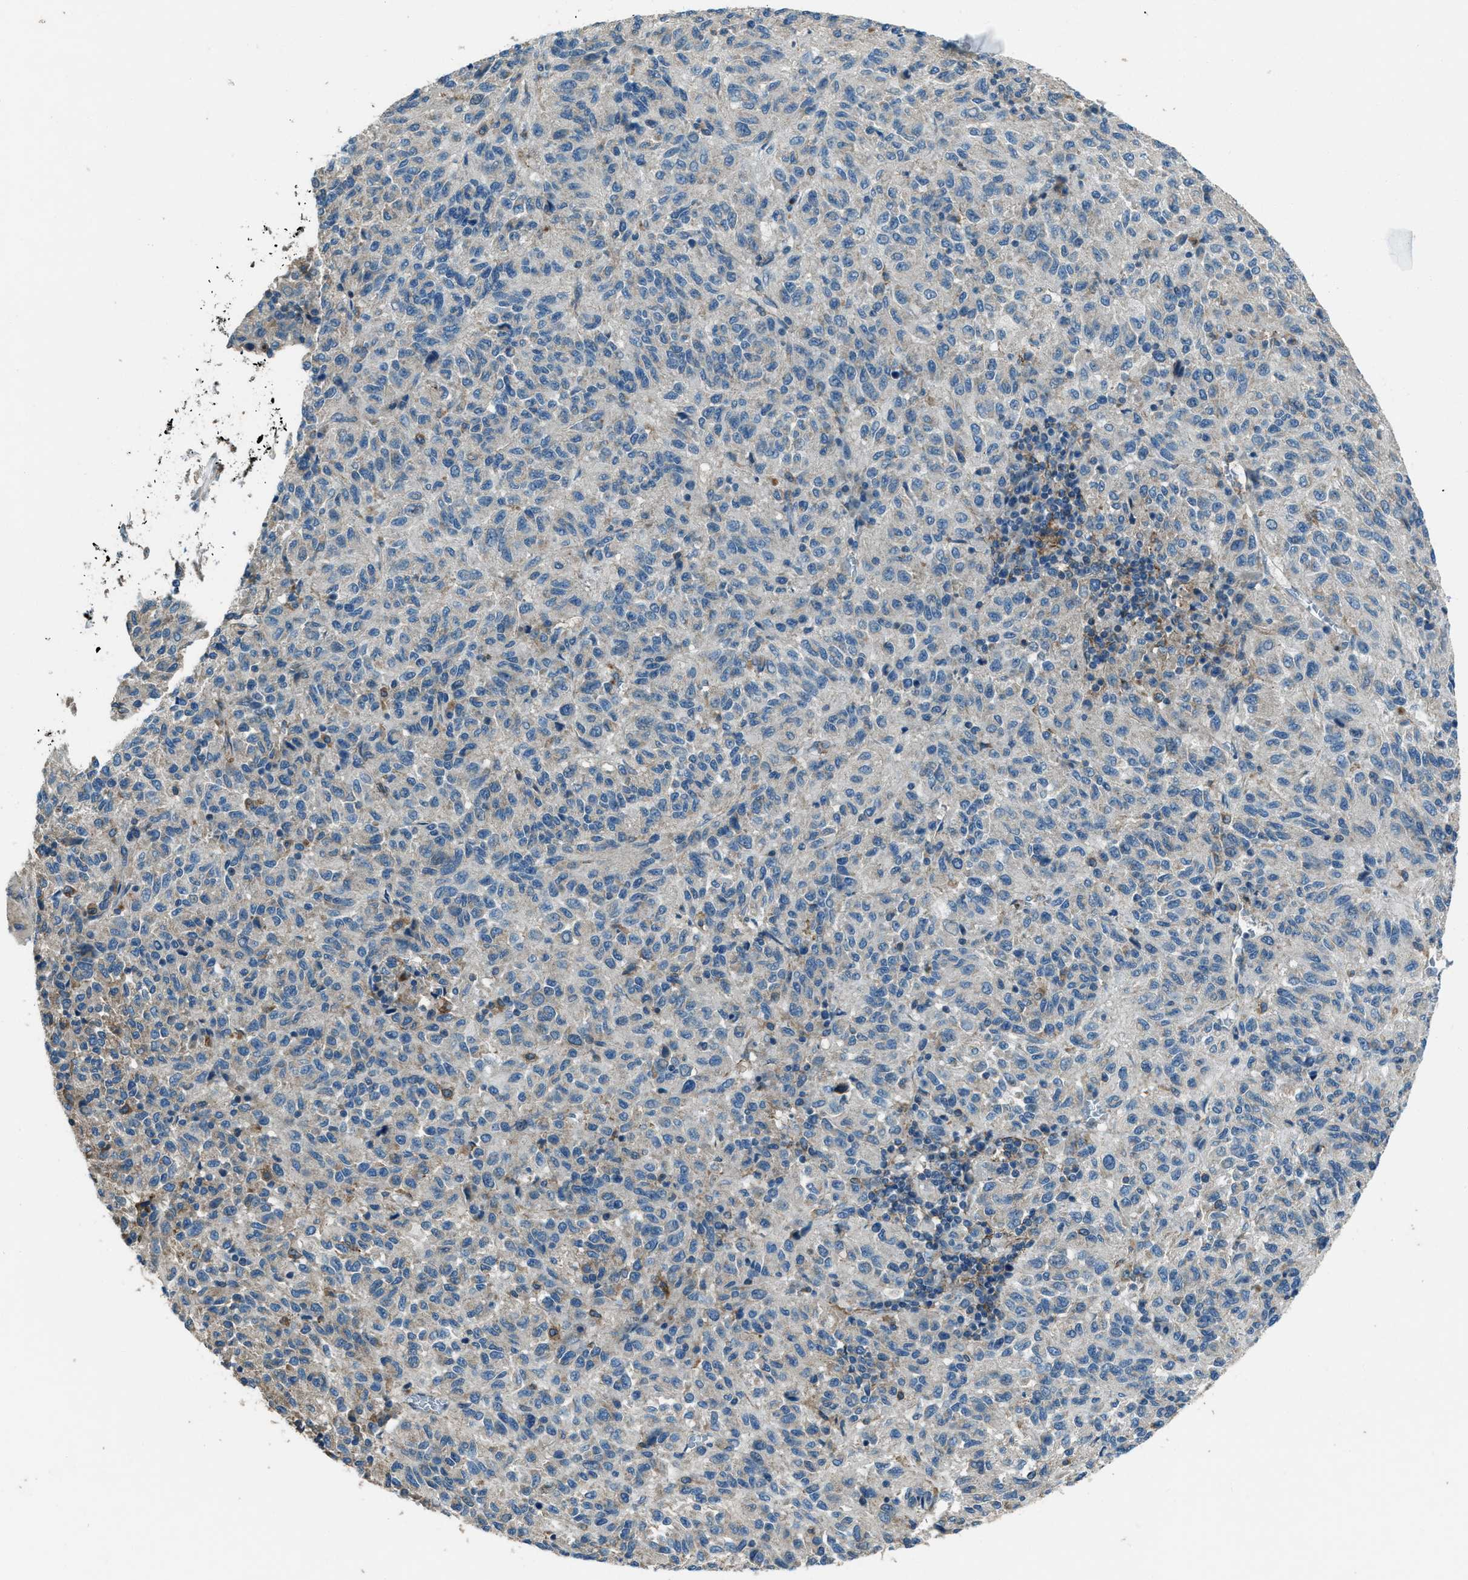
{"staining": {"intensity": "negative", "quantity": "none", "location": "none"}, "tissue": "melanoma", "cell_type": "Tumor cells", "image_type": "cancer", "snomed": [{"axis": "morphology", "description": "Malignant melanoma, Metastatic site"}, {"axis": "topography", "description": "Lung"}], "caption": "This is an immunohistochemistry (IHC) image of human malignant melanoma (metastatic site). There is no positivity in tumor cells.", "gene": "SVIL", "patient": {"sex": "male", "age": 64}}